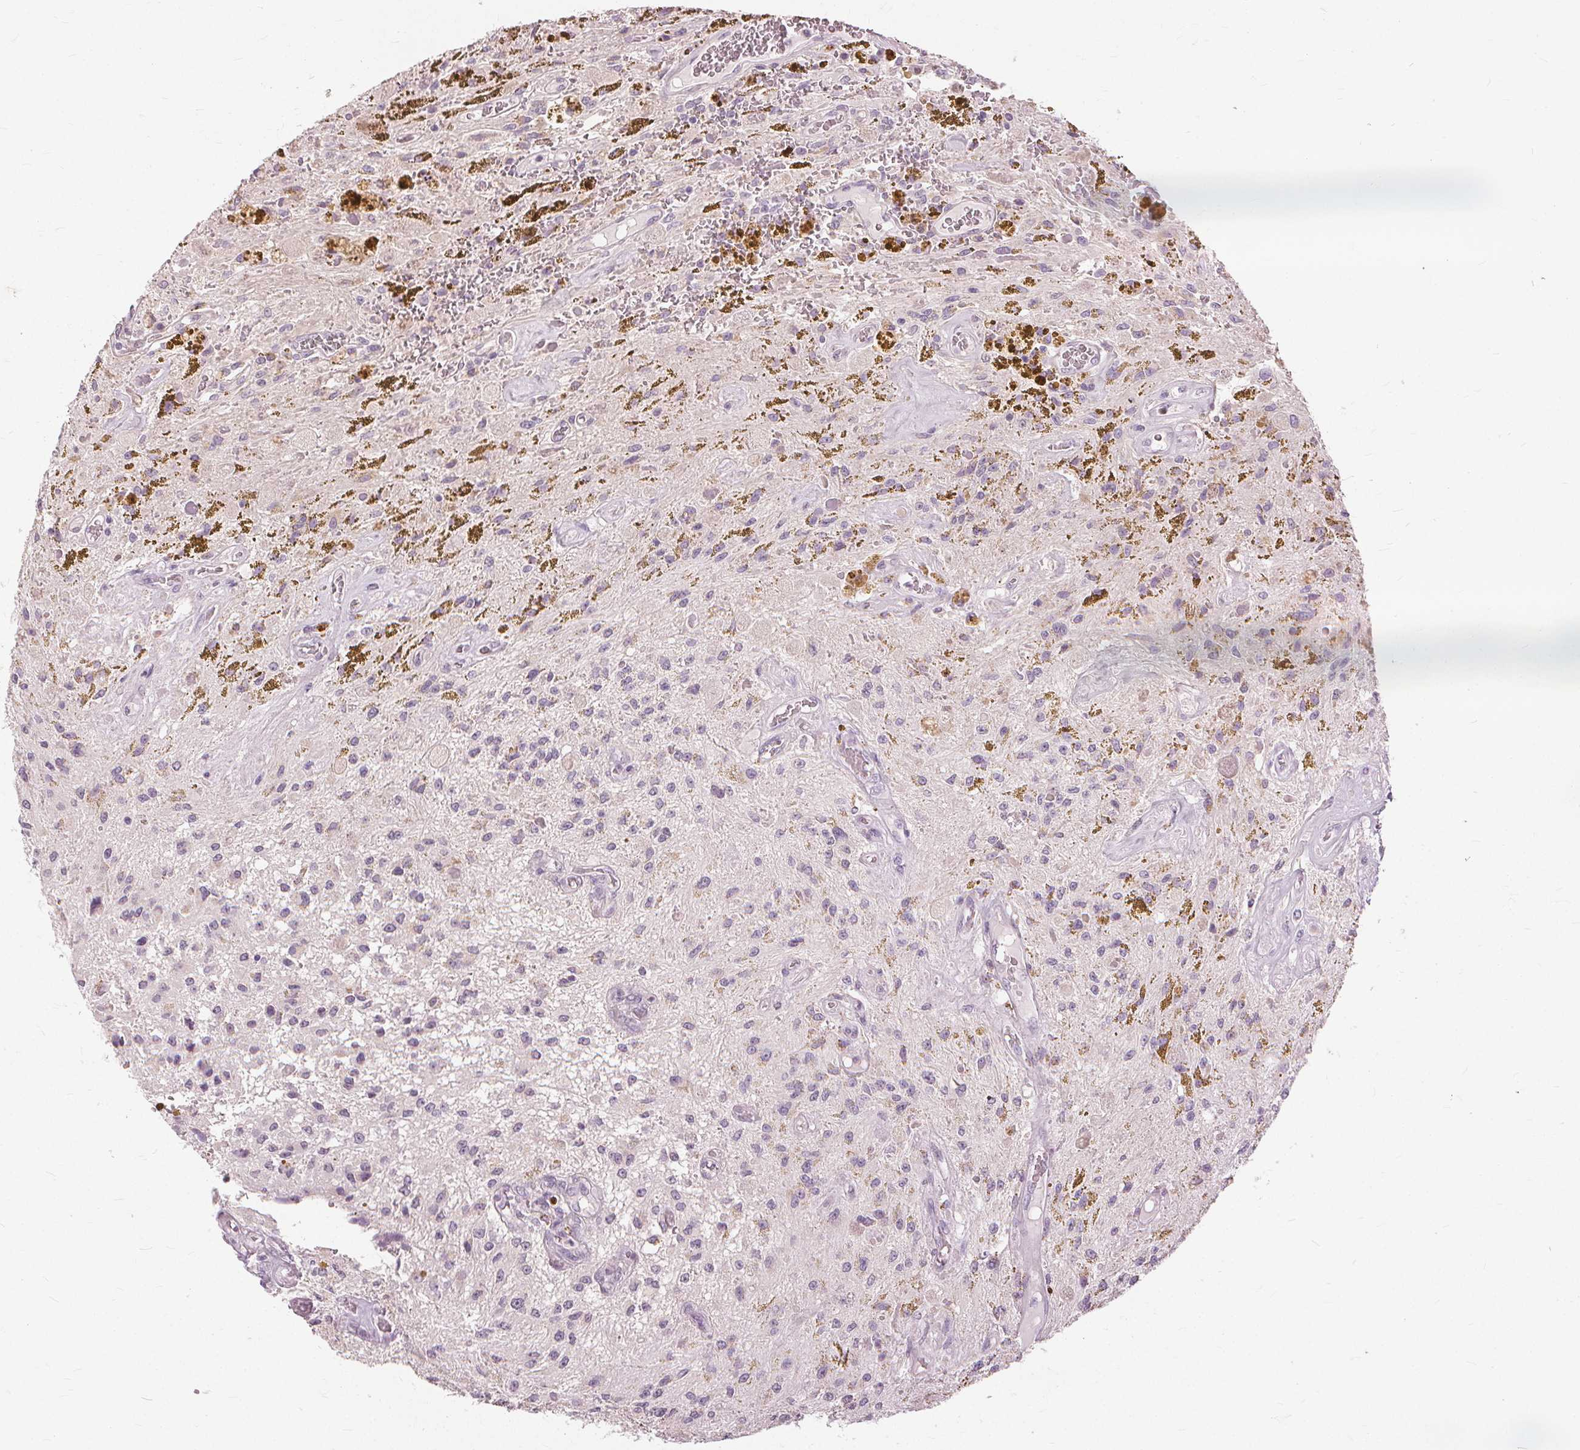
{"staining": {"intensity": "negative", "quantity": "none", "location": "none"}, "tissue": "glioma", "cell_type": "Tumor cells", "image_type": "cancer", "snomed": [{"axis": "morphology", "description": "Glioma, malignant, Low grade"}, {"axis": "topography", "description": "Cerebellum"}], "caption": "Tumor cells are negative for brown protein staining in low-grade glioma (malignant). (Immunohistochemistry, brightfield microscopy, high magnification).", "gene": "SFTPD", "patient": {"sex": "female", "age": 14}}